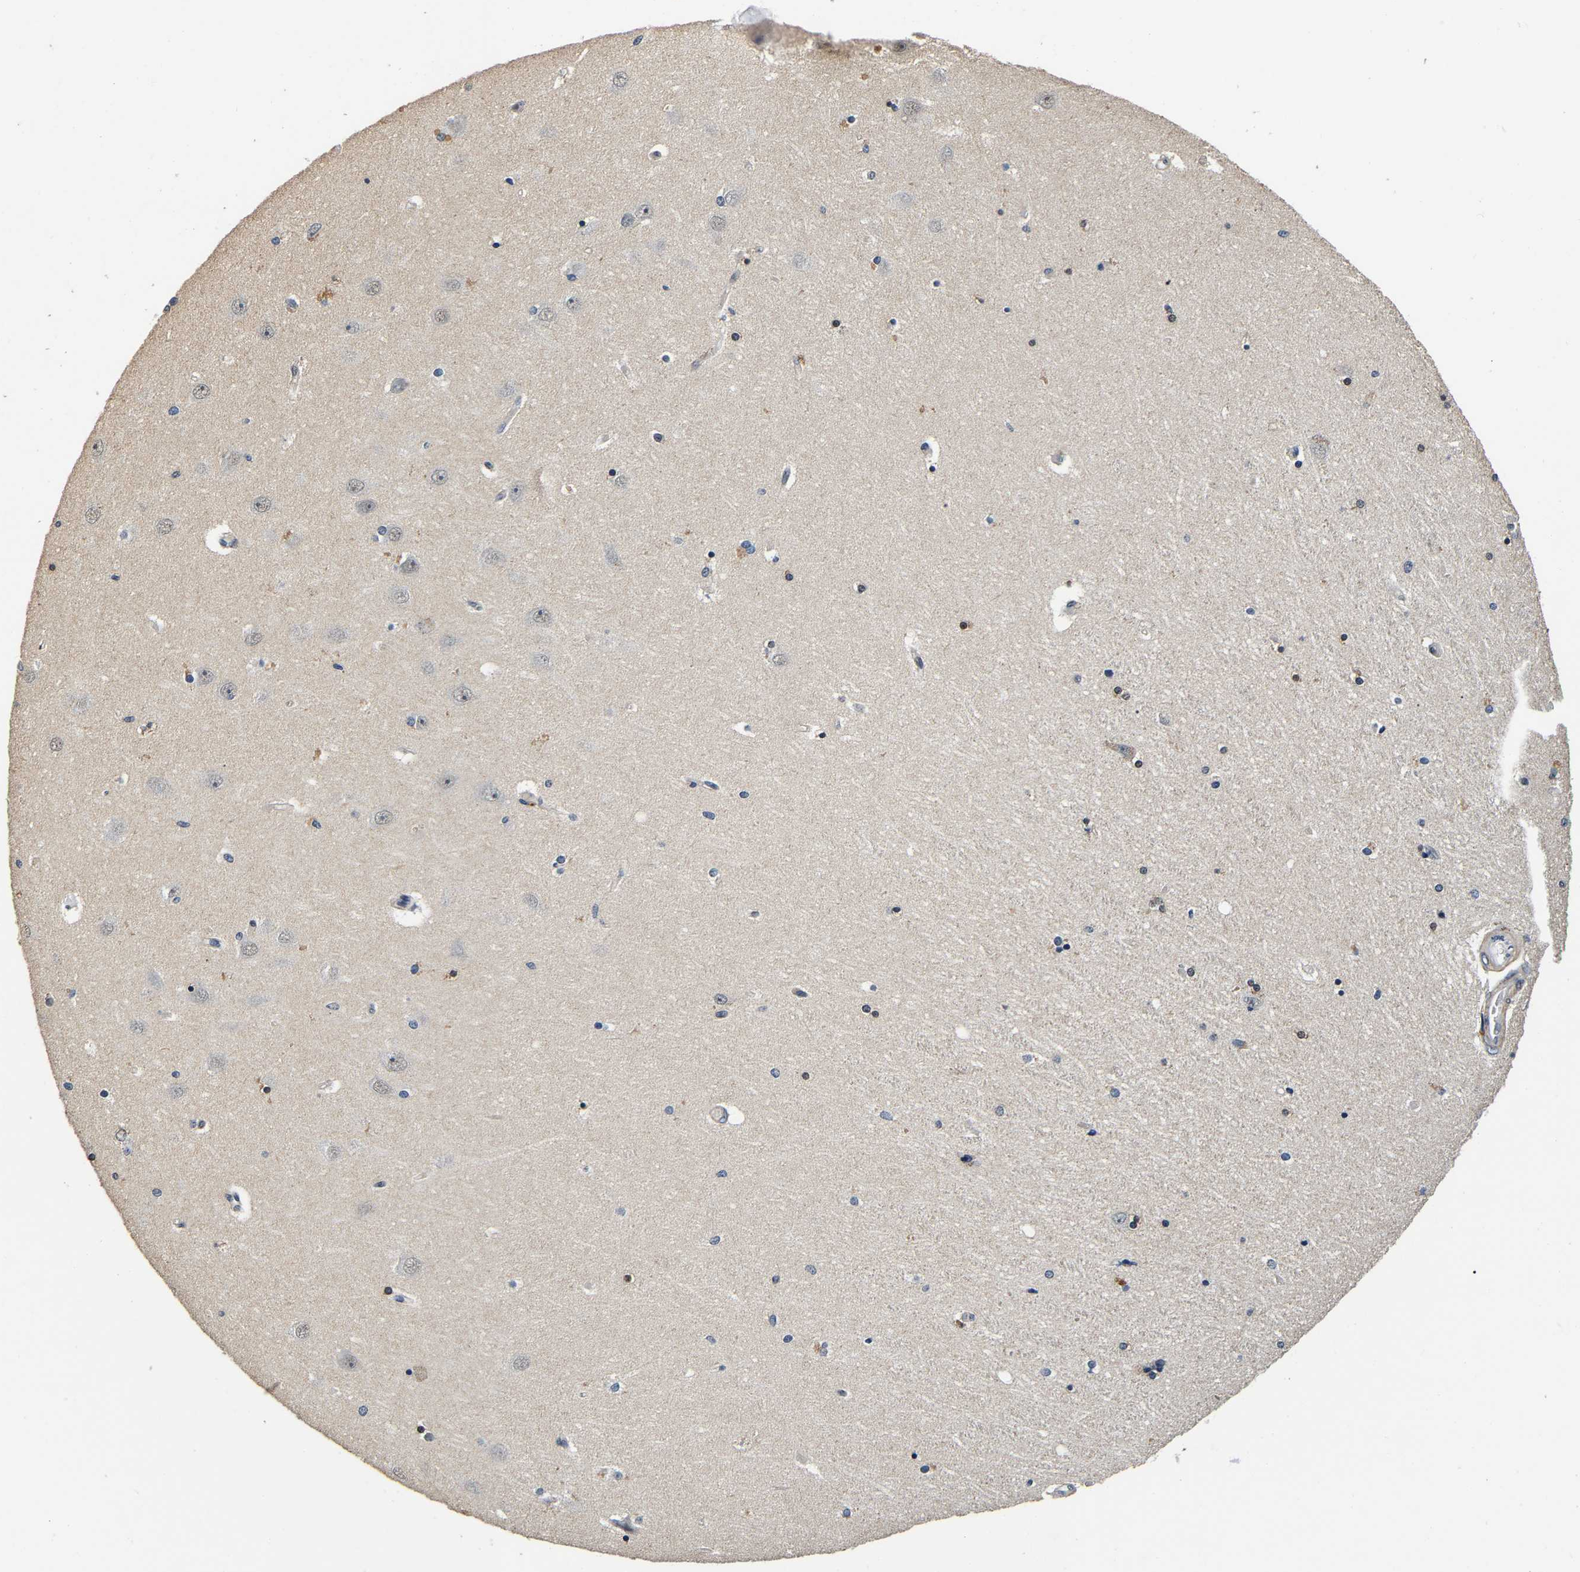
{"staining": {"intensity": "negative", "quantity": "none", "location": "none"}, "tissue": "hippocampus", "cell_type": "Glial cells", "image_type": "normal", "snomed": [{"axis": "morphology", "description": "Normal tissue, NOS"}, {"axis": "topography", "description": "Hippocampus"}], "caption": "An immunohistochemistry photomicrograph of unremarkable hippocampus is shown. There is no staining in glial cells of hippocampus.", "gene": "RUVBL1", "patient": {"sex": "female", "age": 54}}